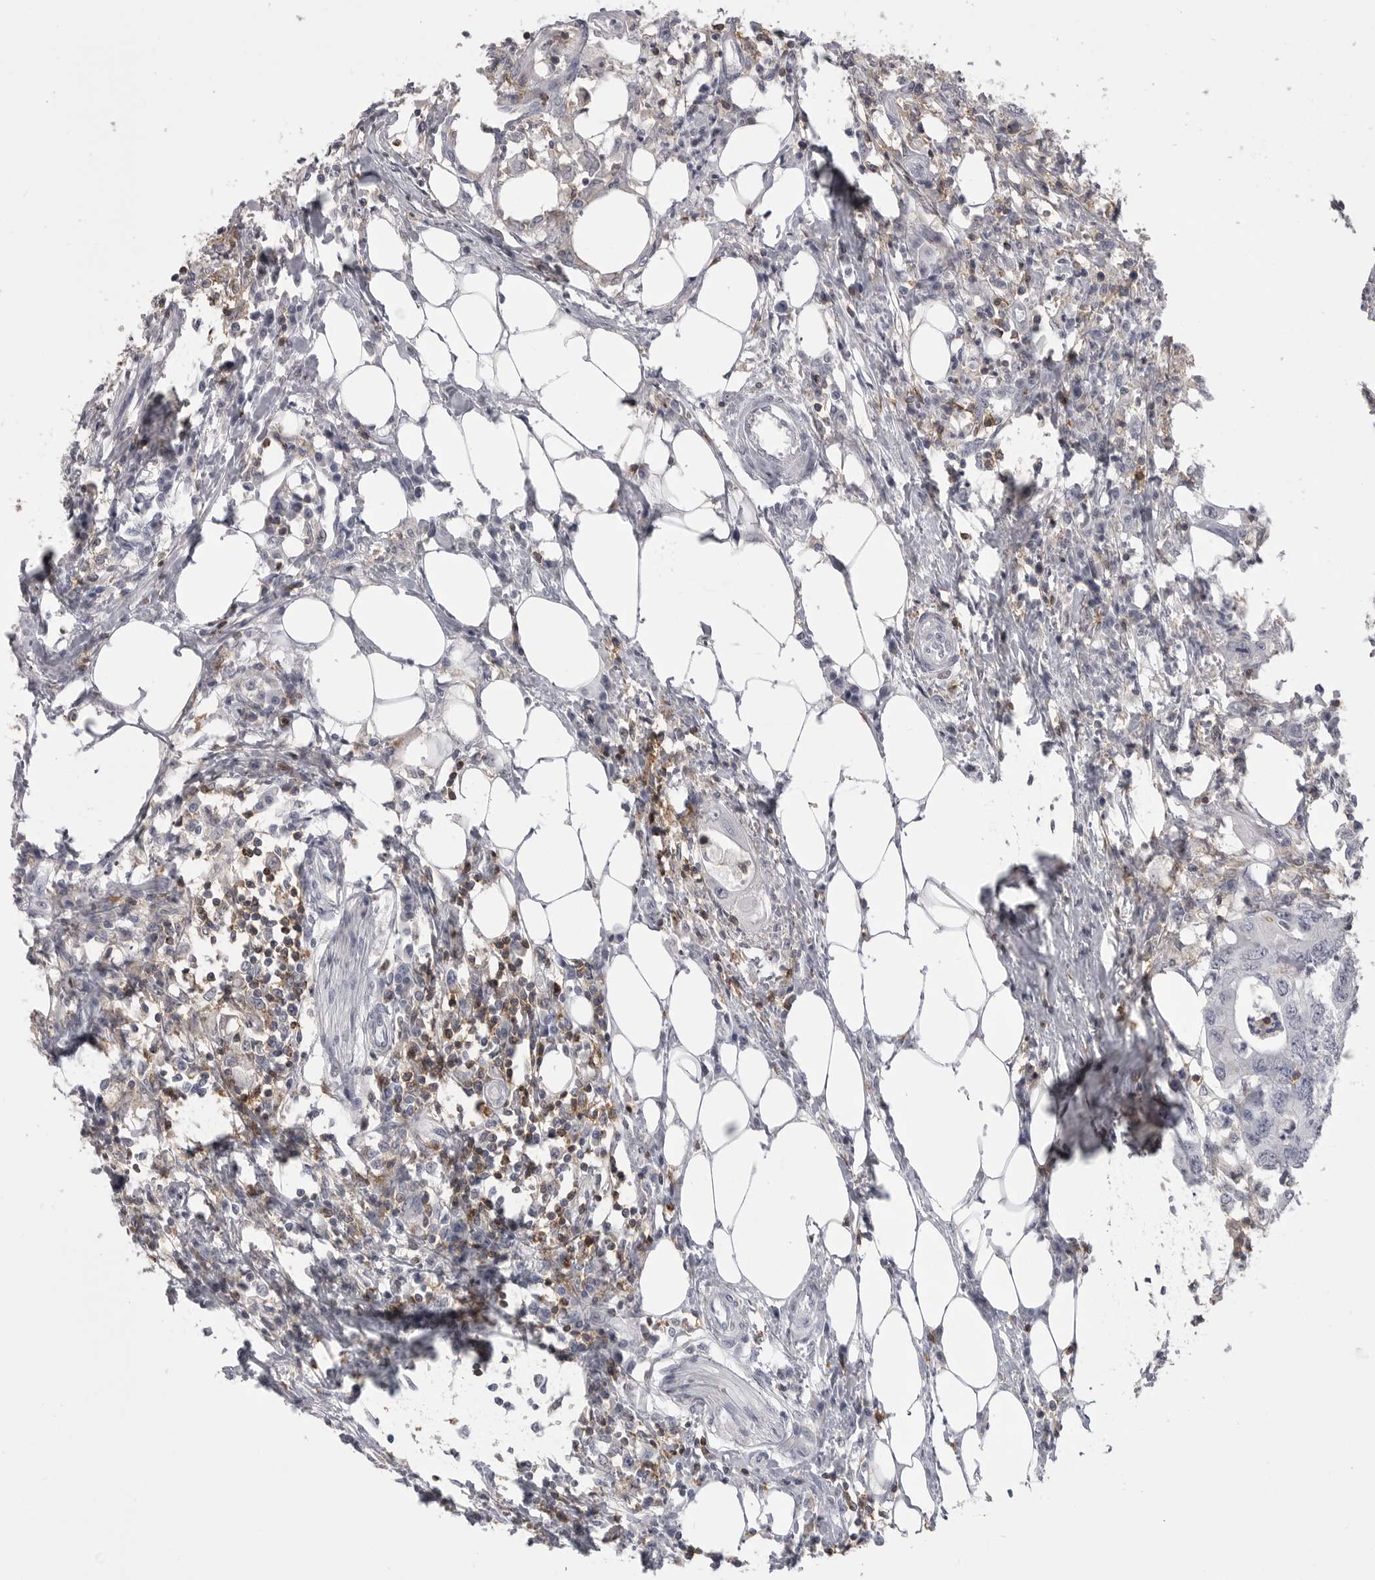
{"staining": {"intensity": "negative", "quantity": "none", "location": "none"}, "tissue": "colorectal cancer", "cell_type": "Tumor cells", "image_type": "cancer", "snomed": [{"axis": "morphology", "description": "Adenocarcinoma, NOS"}, {"axis": "topography", "description": "Colon"}], "caption": "An immunohistochemistry (IHC) image of adenocarcinoma (colorectal) is shown. There is no staining in tumor cells of adenocarcinoma (colorectal).", "gene": "ITGAL", "patient": {"sex": "male", "age": 71}}